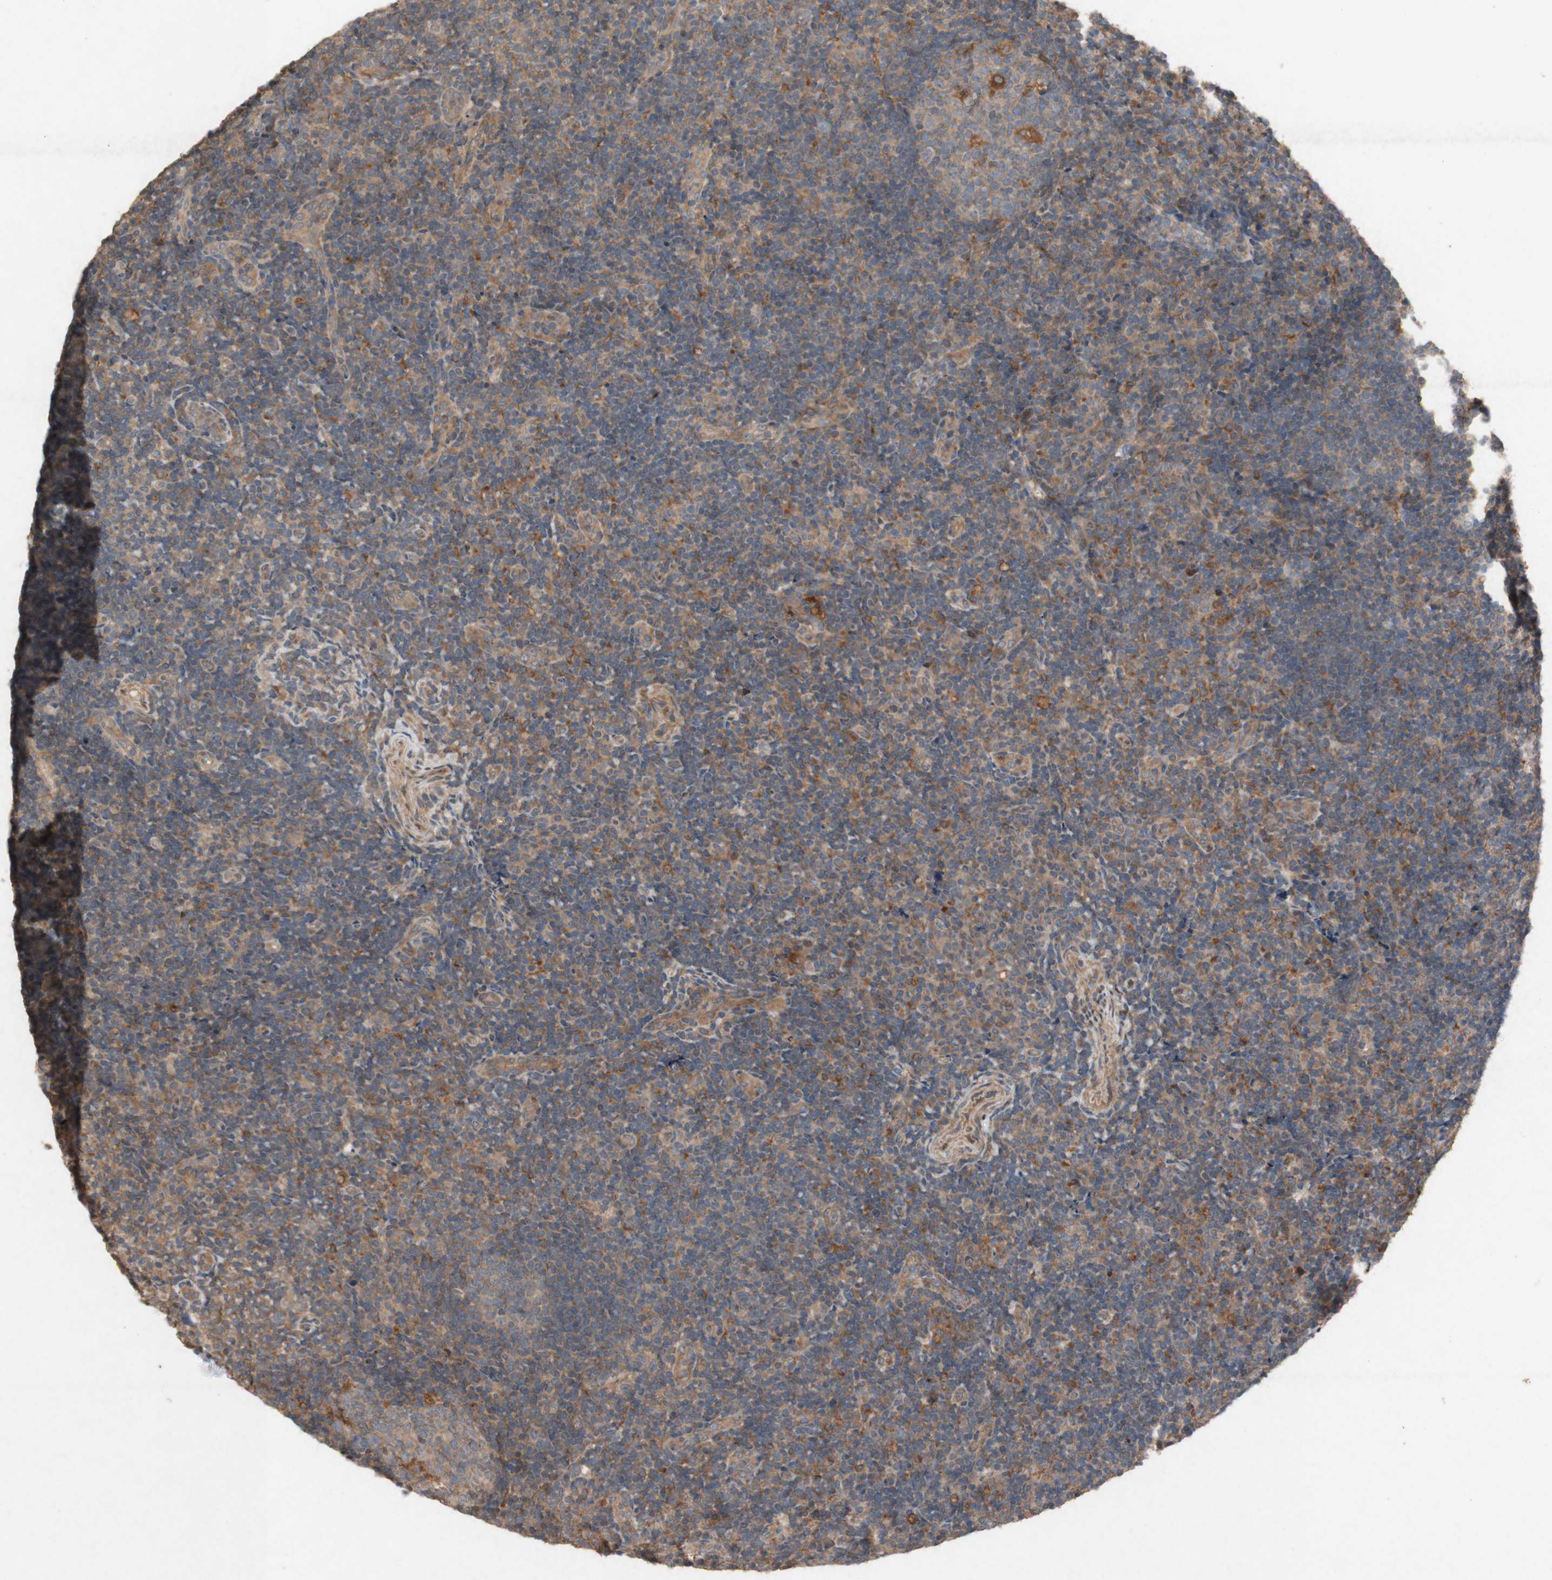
{"staining": {"intensity": "moderate", "quantity": "25%-75%", "location": "cytoplasmic/membranous"}, "tissue": "tonsil", "cell_type": "Germinal center cells", "image_type": "normal", "snomed": [{"axis": "morphology", "description": "Normal tissue, NOS"}, {"axis": "topography", "description": "Tonsil"}], "caption": "A high-resolution image shows IHC staining of unremarkable tonsil, which demonstrates moderate cytoplasmic/membranous staining in approximately 25%-75% of germinal center cells.", "gene": "ATP6V1F", "patient": {"sex": "female", "age": 40}}